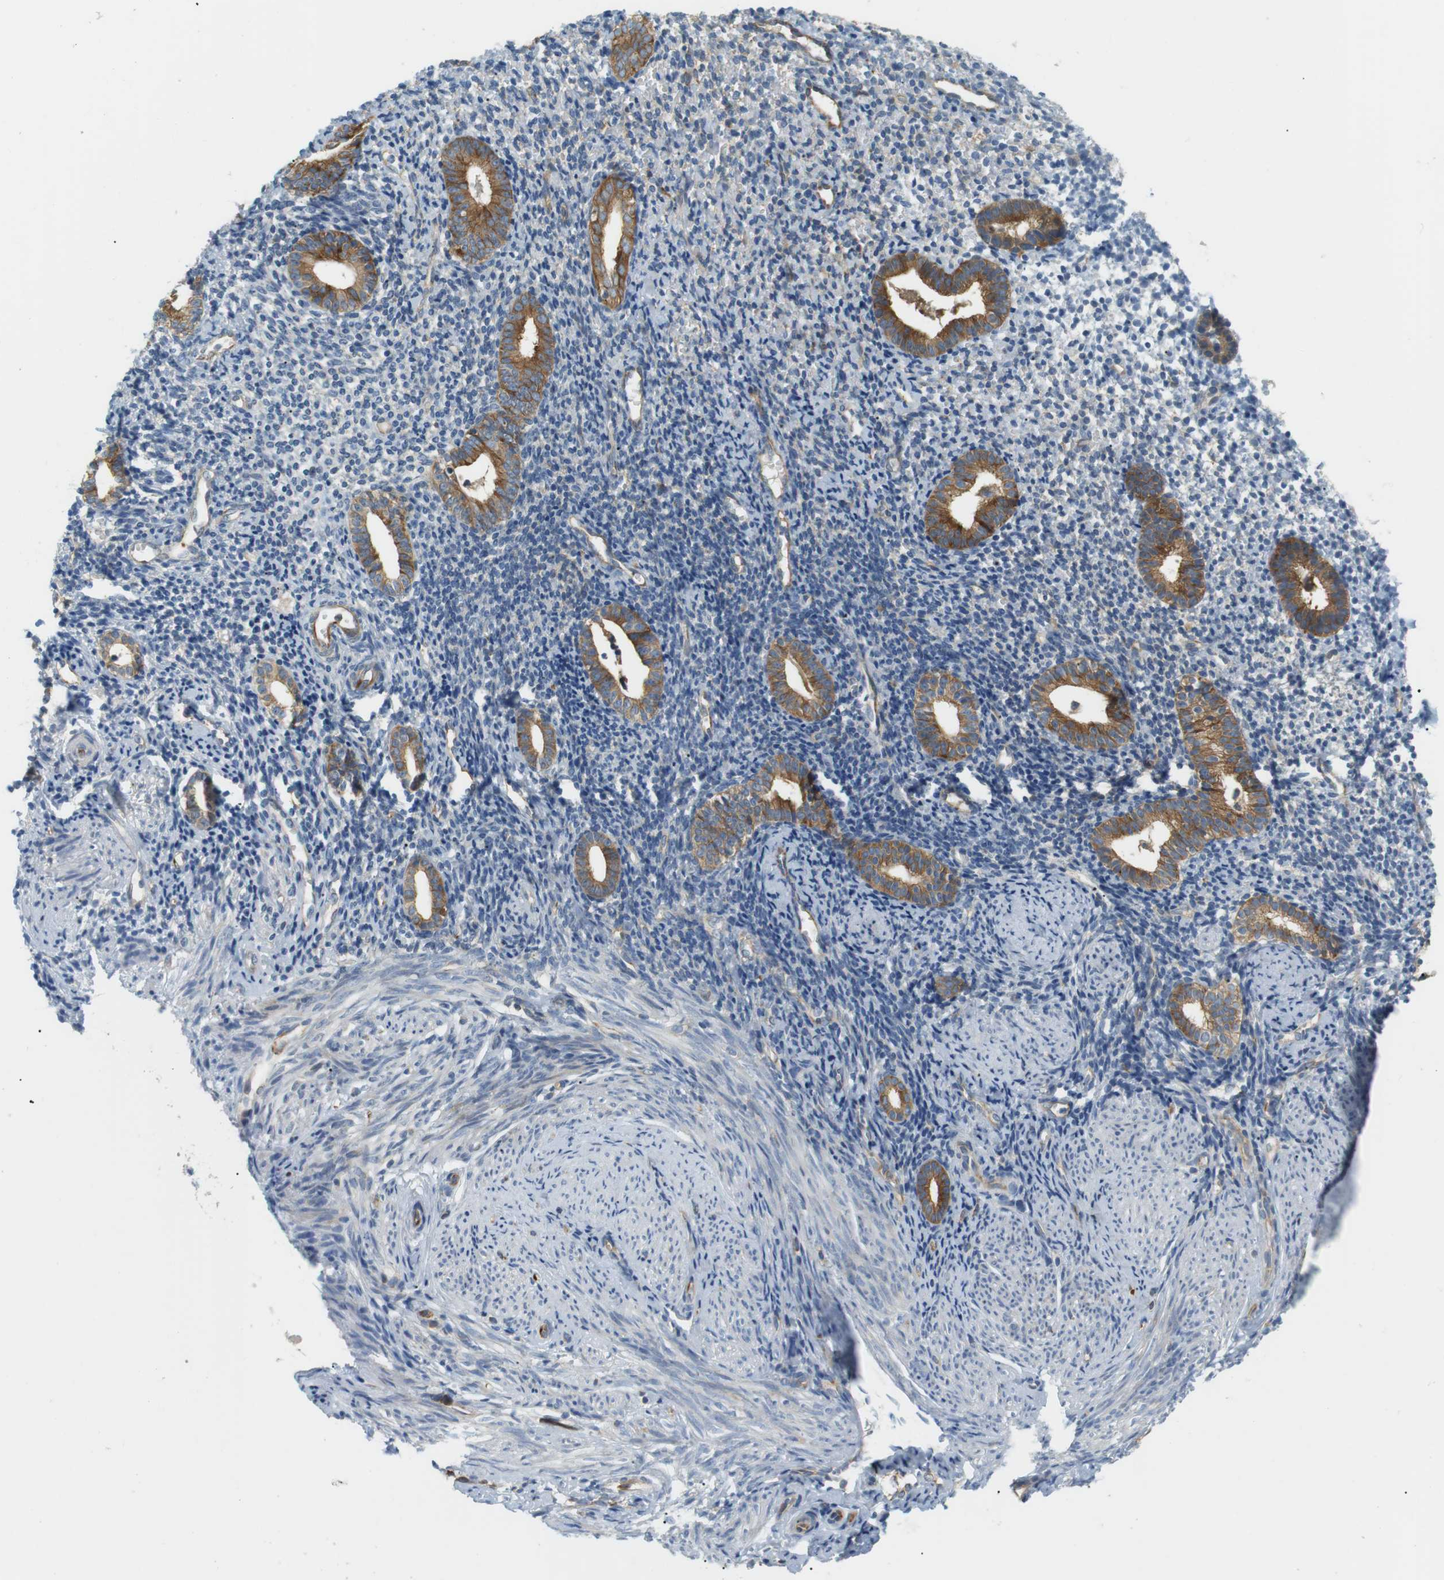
{"staining": {"intensity": "weak", "quantity": "<25%", "location": "cytoplasmic/membranous"}, "tissue": "endometrium", "cell_type": "Cells in endometrial stroma", "image_type": "normal", "snomed": [{"axis": "morphology", "description": "Normal tissue, NOS"}, {"axis": "topography", "description": "Endometrium"}], "caption": "Immunohistochemistry photomicrograph of unremarkable endometrium stained for a protein (brown), which reveals no positivity in cells in endometrial stroma.", "gene": "TMEM200A", "patient": {"sex": "female", "age": 50}}